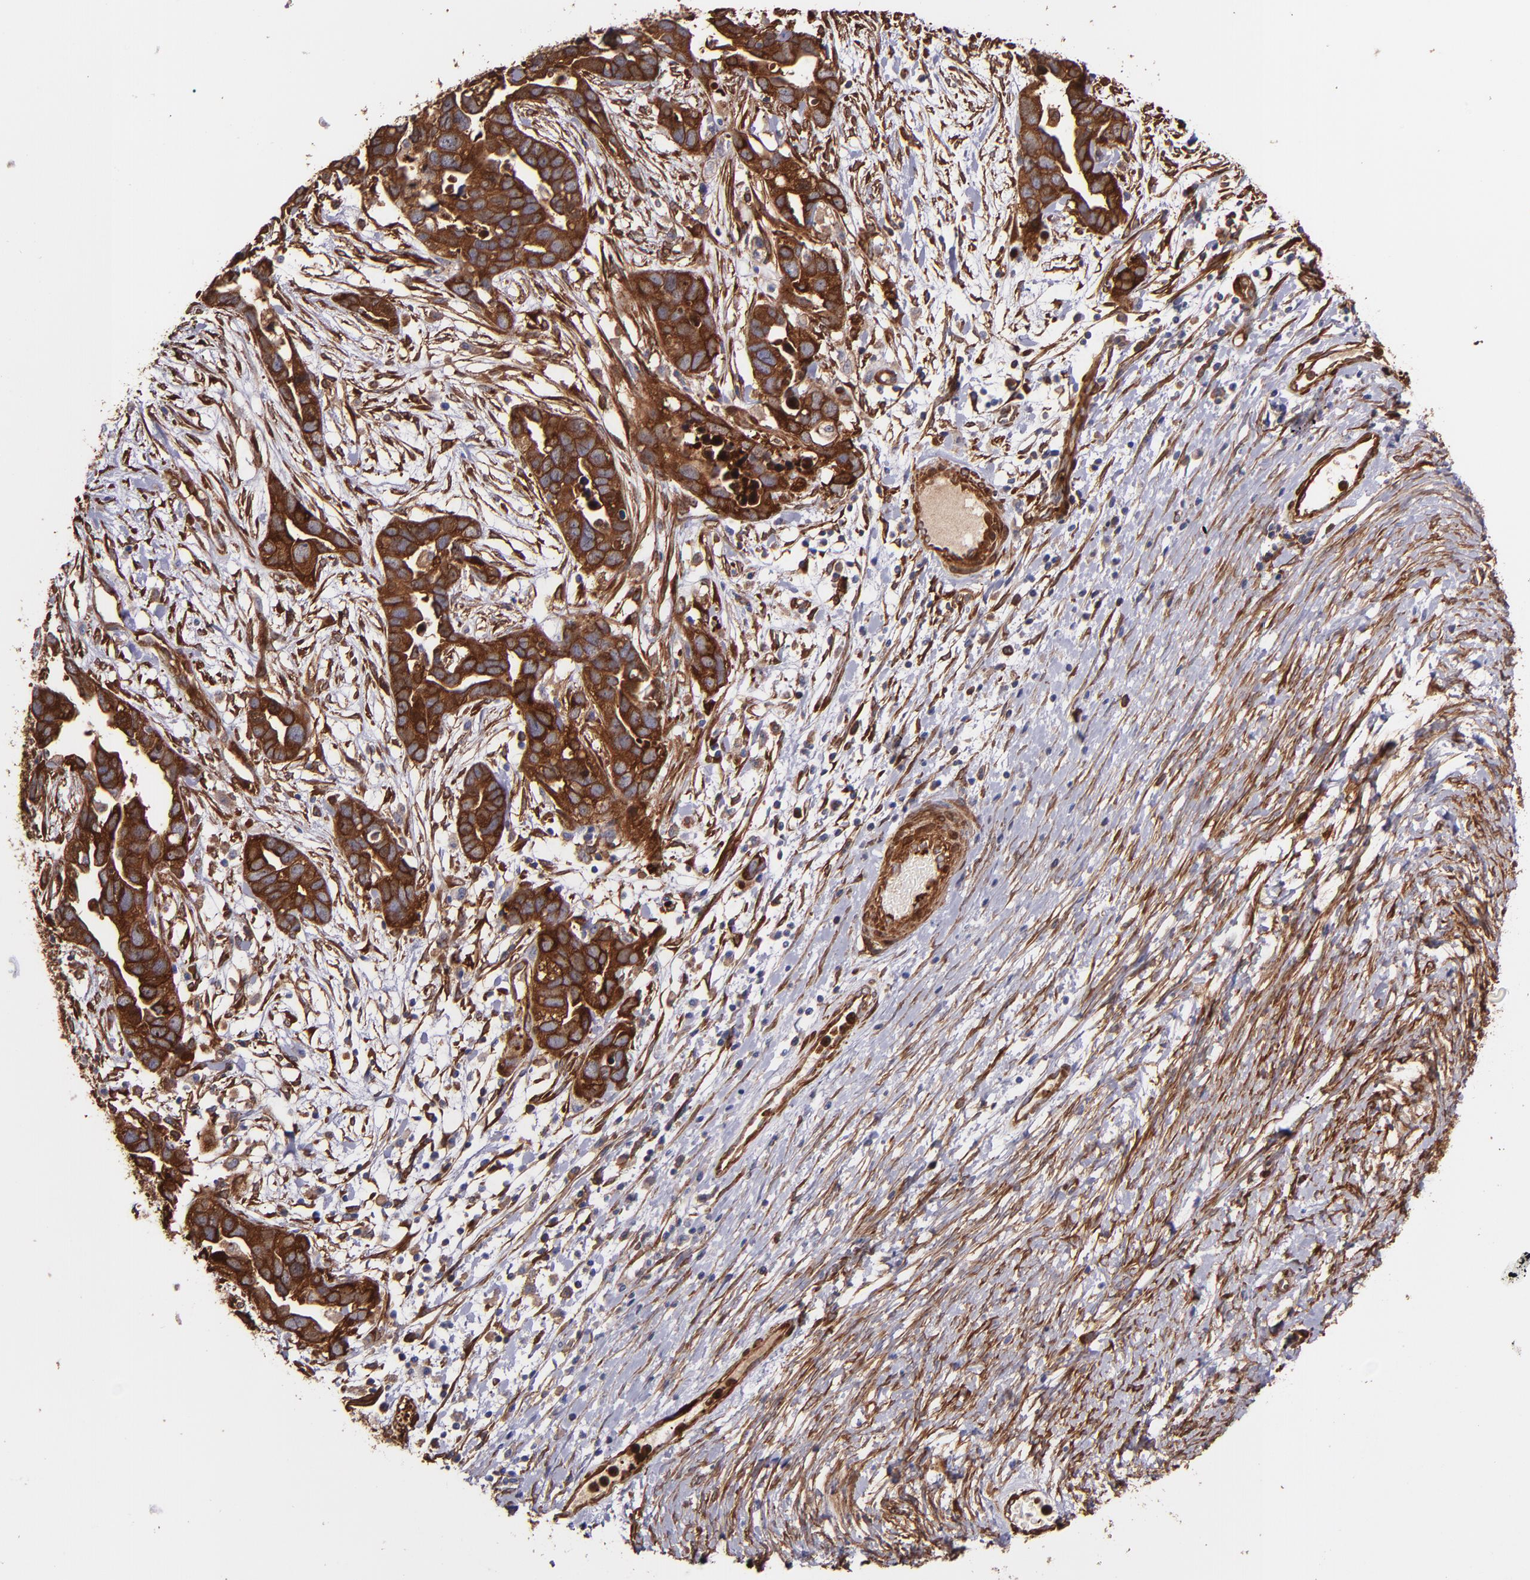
{"staining": {"intensity": "strong", "quantity": ">75%", "location": "cytoplasmic/membranous"}, "tissue": "ovarian cancer", "cell_type": "Tumor cells", "image_type": "cancer", "snomed": [{"axis": "morphology", "description": "Cystadenocarcinoma, serous, NOS"}, {"axis": "topography", "description": "Ovary"}], "caption": "This image reveals serous cystadenocarcinoma (ovarian) stained with IHC to label a protein in brown. The cytoplasmic/membranous of tumor cells show strong positivity for the protein. Nuclei are counter-stained blue.", "gene": "VCL", "patient": {"sex": "female", "age": 54}}